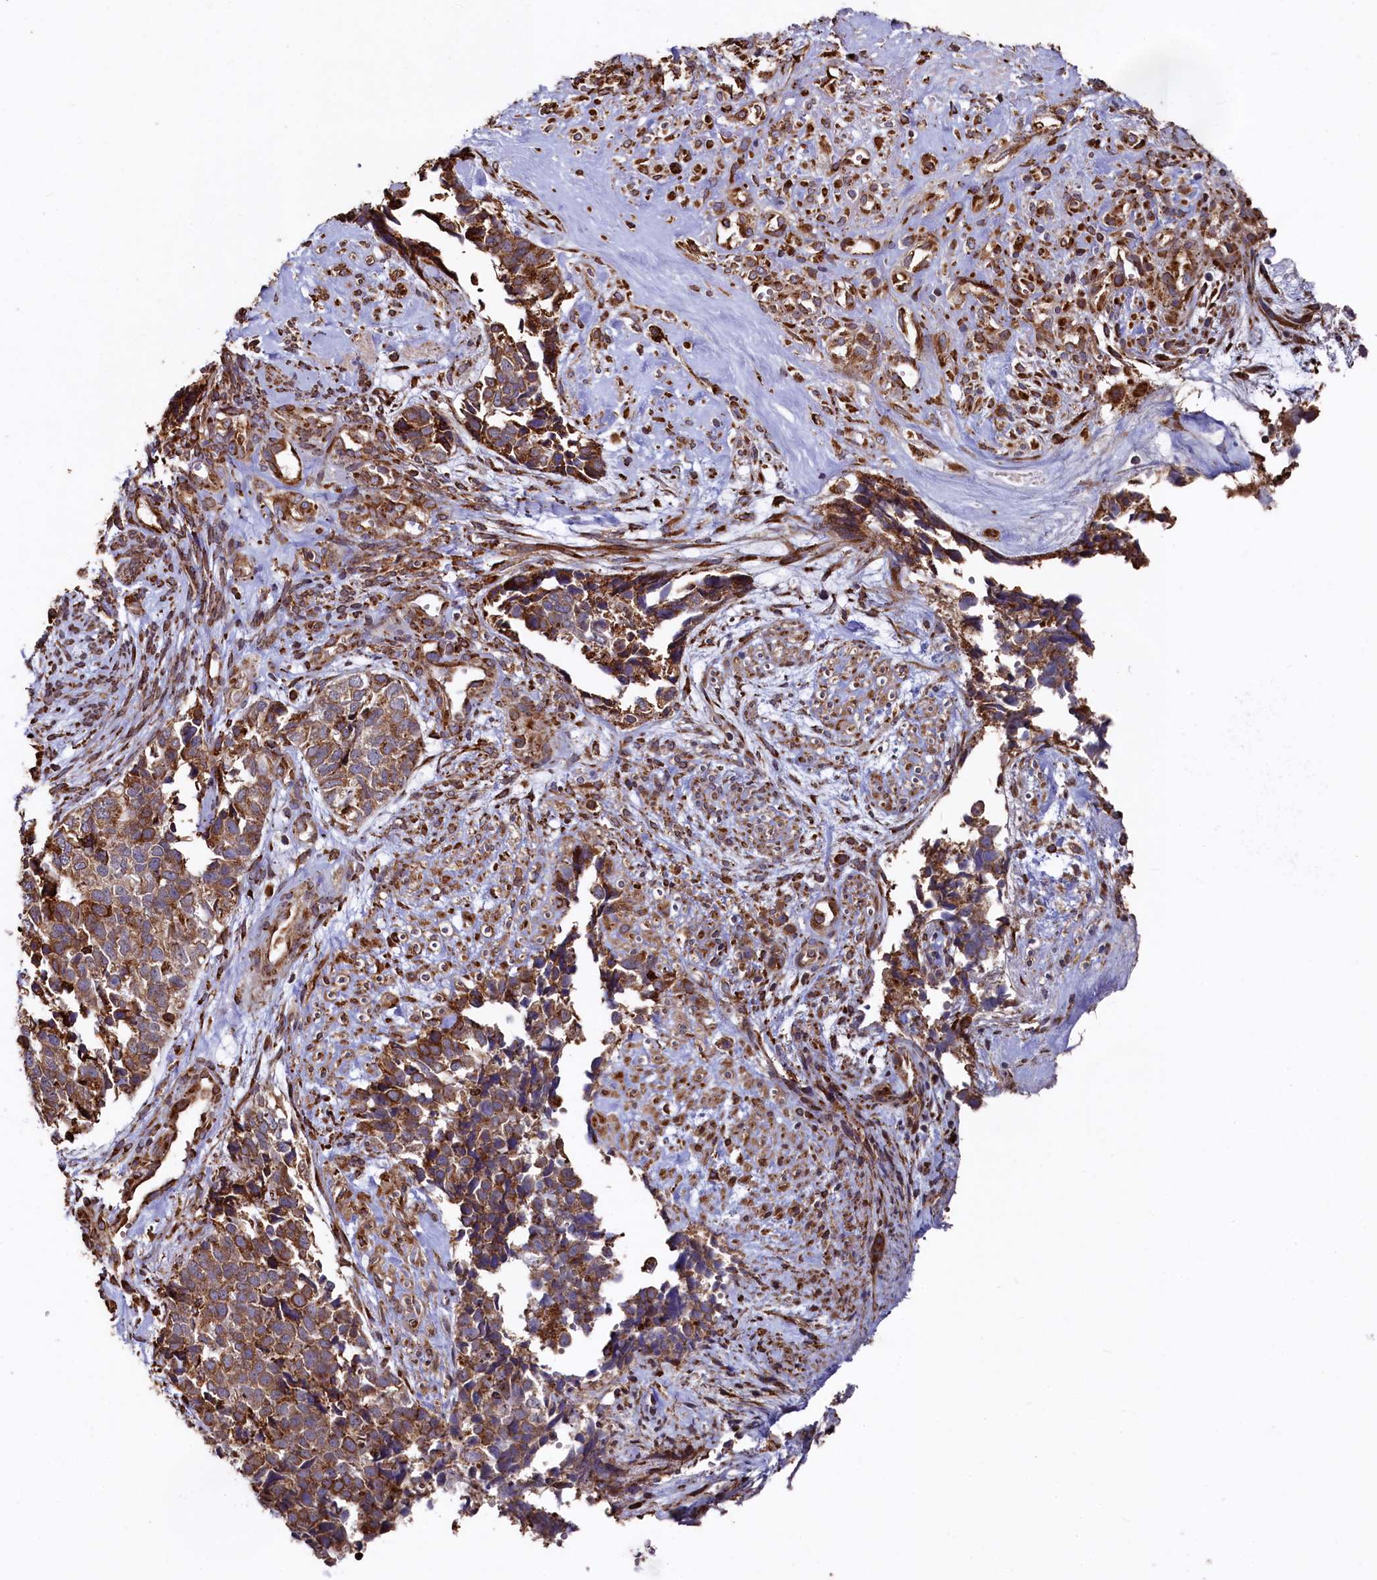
{"staining": {"intensity": "moderate", "quantity": ">75%", "location": "cytoplasmic/membranous"}, "tissue": "cervical cancer", "cell_type": "Tumor cells", "image_type": "cancer", "snomed": [{"axis": "morphology", "description": "Squamous cell carcinoma, NOS"}, {"axis": "topography", "description": "Cervix"}], "caption": "IHC of cervical cancer (squamous cell carcinoma) displays medium levels of moderate cytoplasmic/membranous expression in approximately >75% of tumor cells. Using DAB (brown) and hematoxylin (blue) stains, captured at high magnification using brightfield microscopy.", "gene": "NEURL1B", "patient": {"sex": "female", "age": 63}}